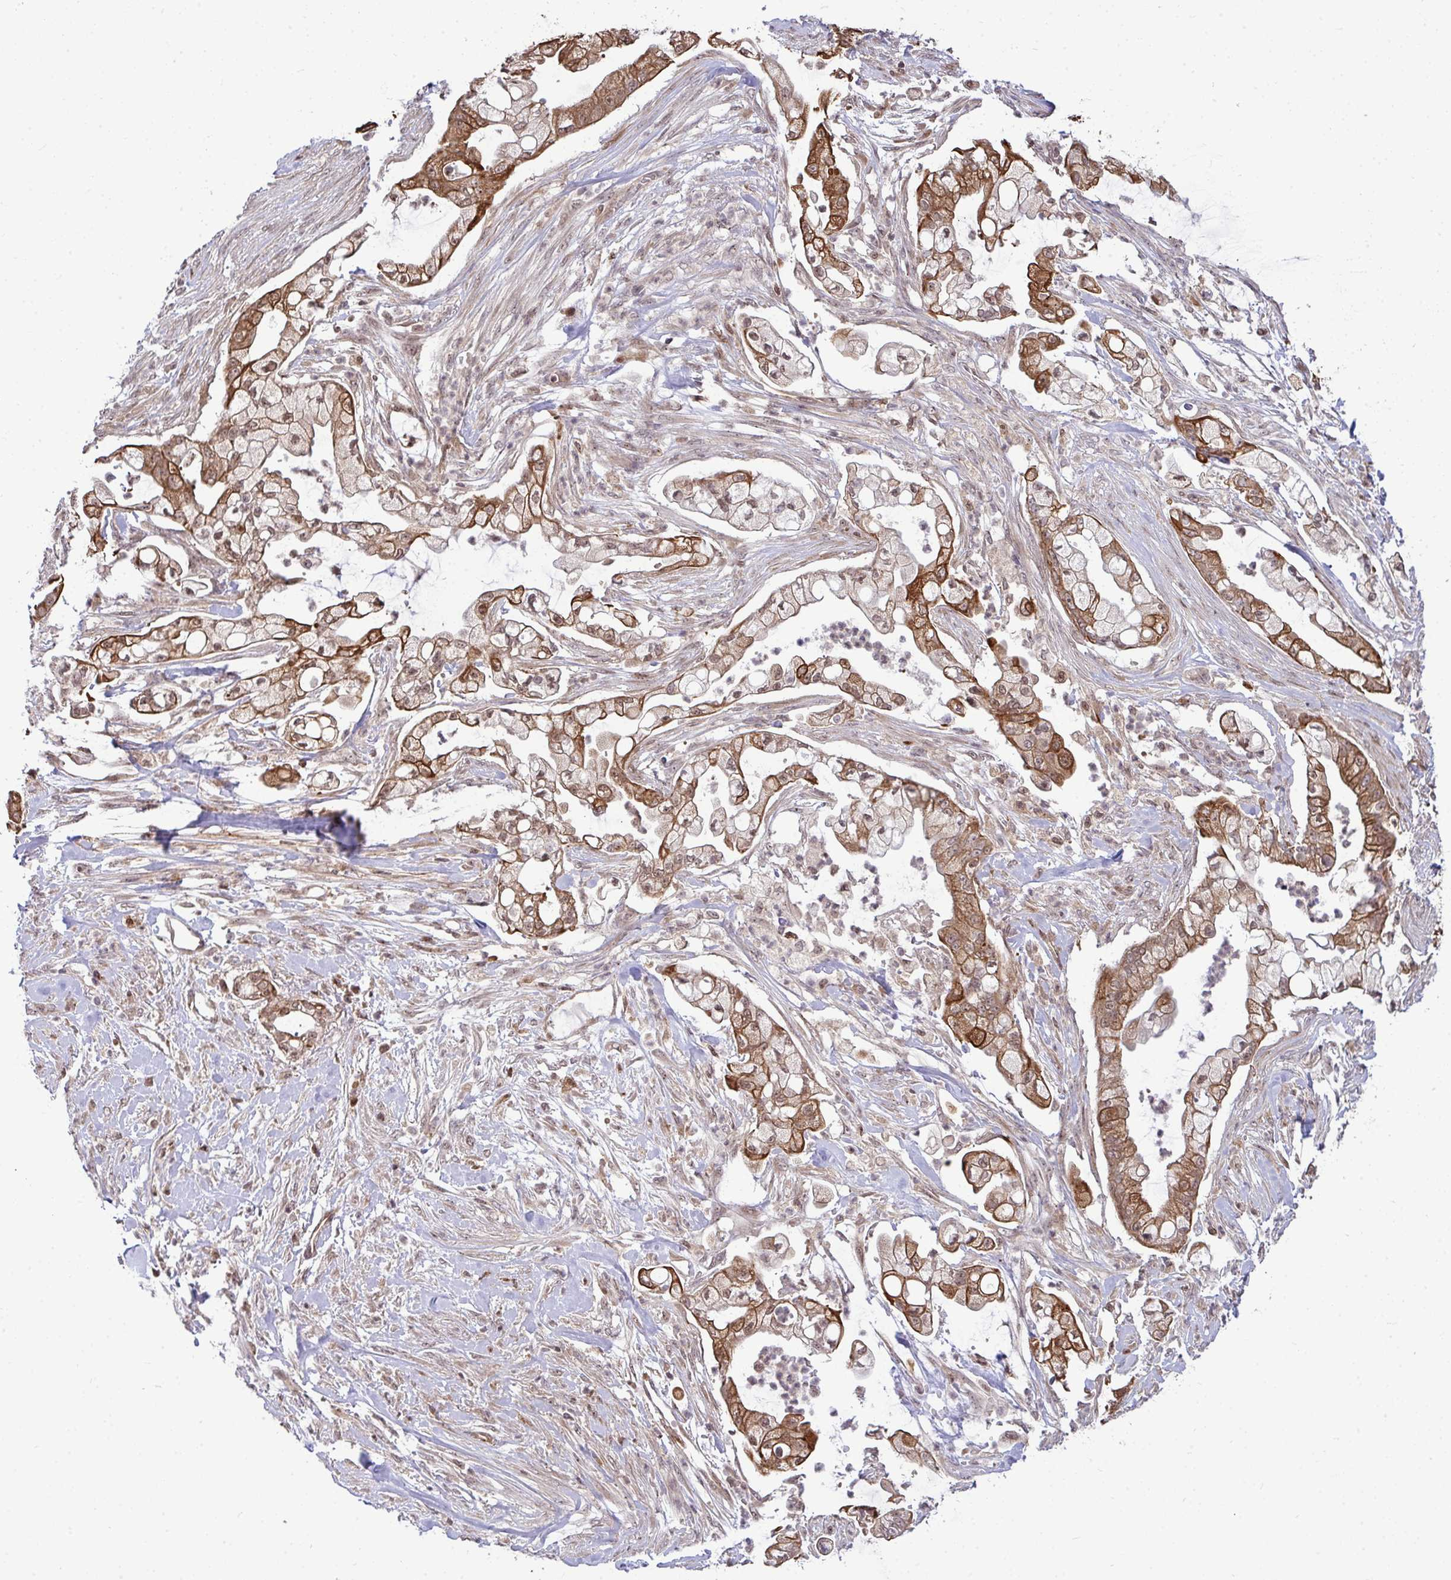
{"staining": {"intensity": "moderate", "quantity": ">75%", "location": "cytoplasmic/membranous"}, "tissue": "pancreatic cancer", "cell_type": "Tumor cells", "image_type": "cancer", "snomed": [{"axis": "morphology", "description": "Adenocarcinoma, NOS"}, {"axis": "topography", "description": "Pancreas"}], "caption": "Human adenocarcinoma (pancreatic) stained for a protein (brown) displays moderate cytoplasmic/membranous positive positivity in approximately >75% of tumor cells.", "gene": "TRIM44", "patient": {"sex": "female", "age": 69}}